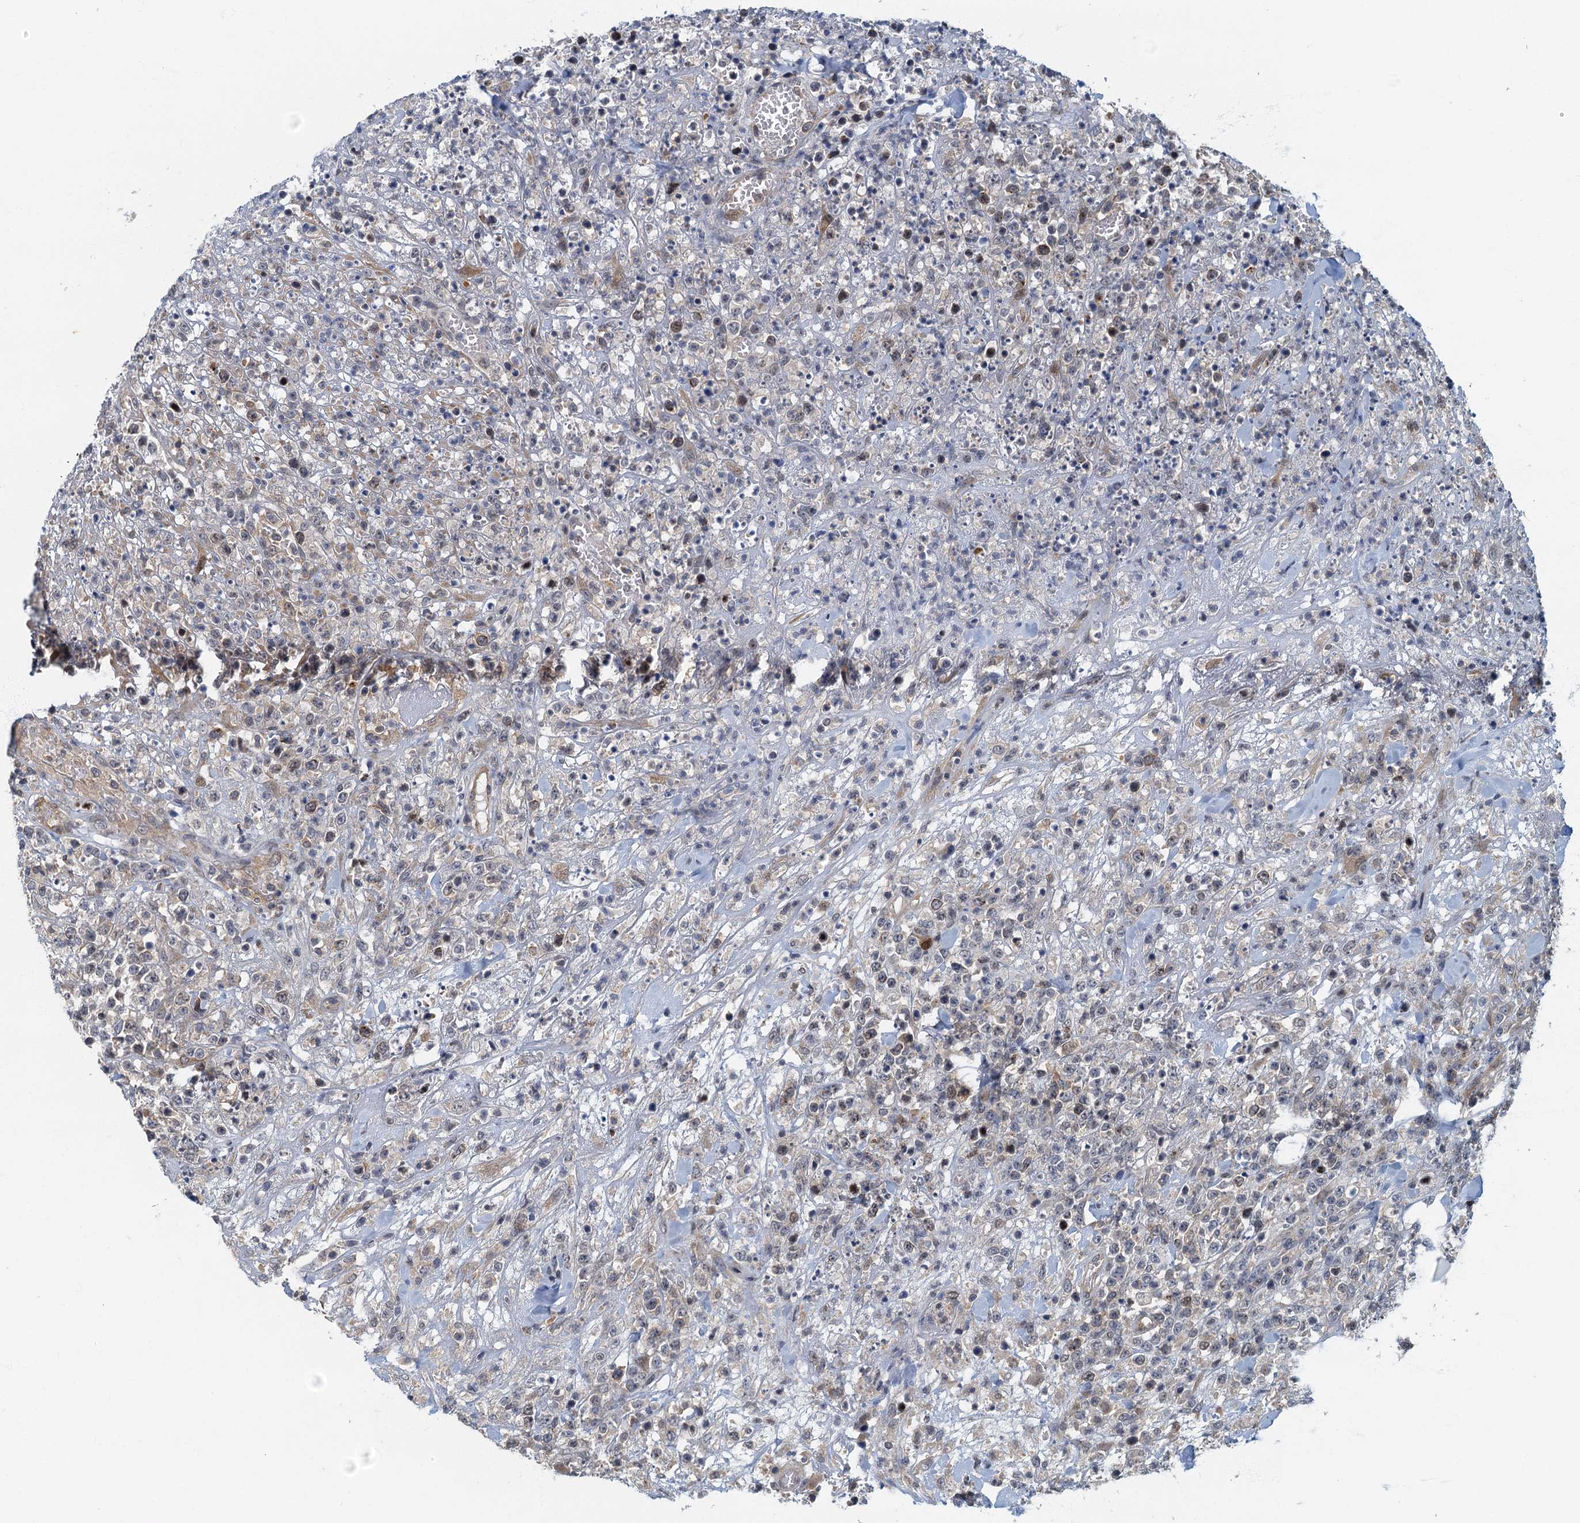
{"staining": {"intensity": "weak", "quantity": "<25%", "location": "cytoplasmic/membranous"}, "tissue": "lymphoma", "cell_type": "Tumor cells", "image_type": "cancer", "snomed": [{"axis": "morphology", "description": "Malignant lymphoma, non-Hodgkin's type, High grade"}, {"axis": "topography", "description": "Colon"}], "caption": "This is a micrograph of IHC staining of lymphoma, which shows no staining in tumor cells.", "gene": "CKAP2L", "patient": {"sex": "female", "age": 53}}